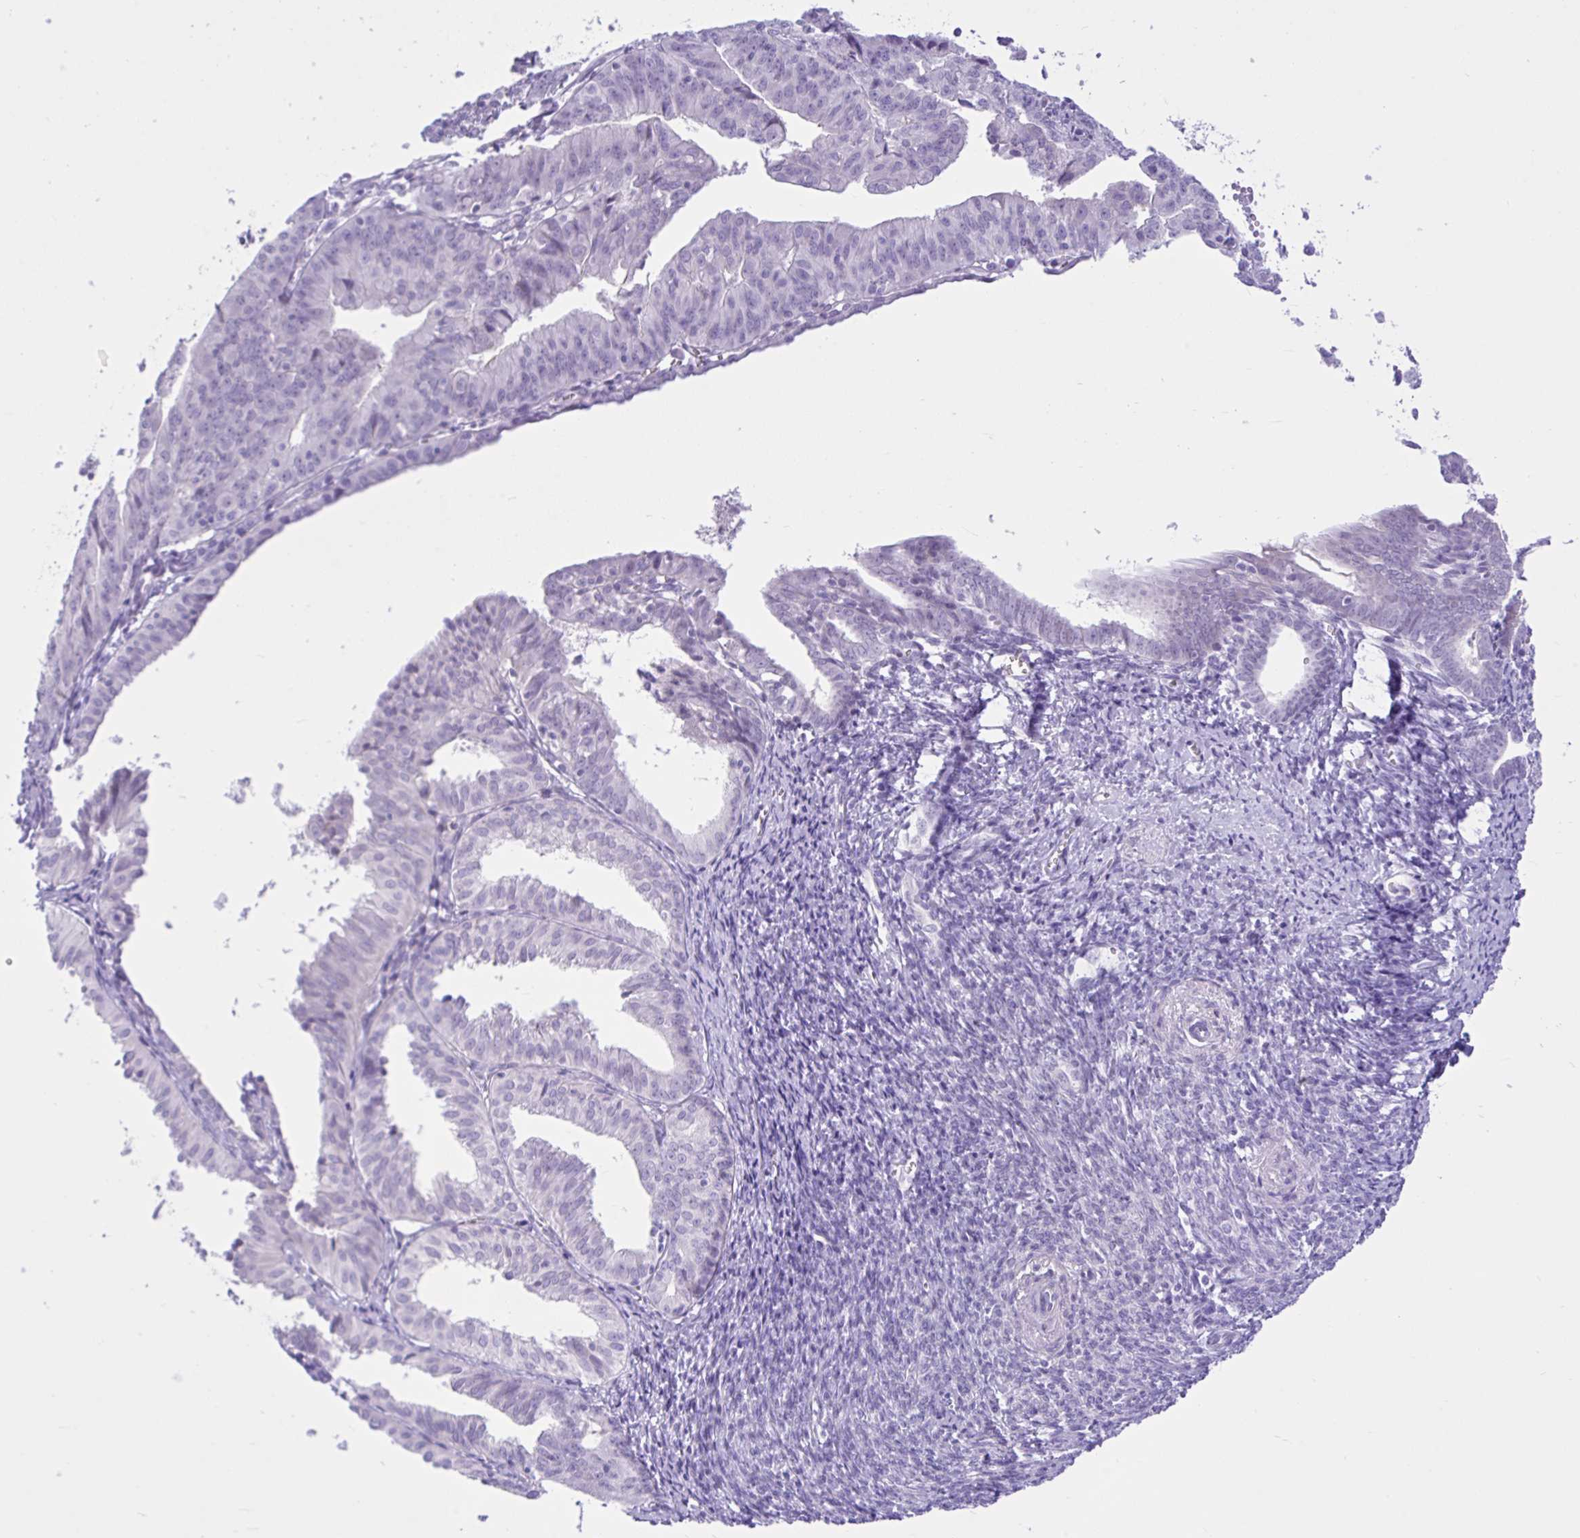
{"staining": {"intensity": "negative", "quantity": "none", "location": "none"}, "tissue": "endometrial cancer", "cell_type": "Tumor cells", "image_type": "cancer", "snomed": [{"axis": "morphology", "description": "Adenocarcinoma, NOS"}, {"axis": "topography", "description": "Endometrium"}], "caption": "Image shows no significant protein positivity in tumor cells of endometrial cancer (adenocarcinoma). (Brightfield microscopy of DAB (3,3'-diaminobenzidine) immunohistochemistry at high magnification).", "gene": "ZNF101", "patient": {"sex": "female", "age": 56}}